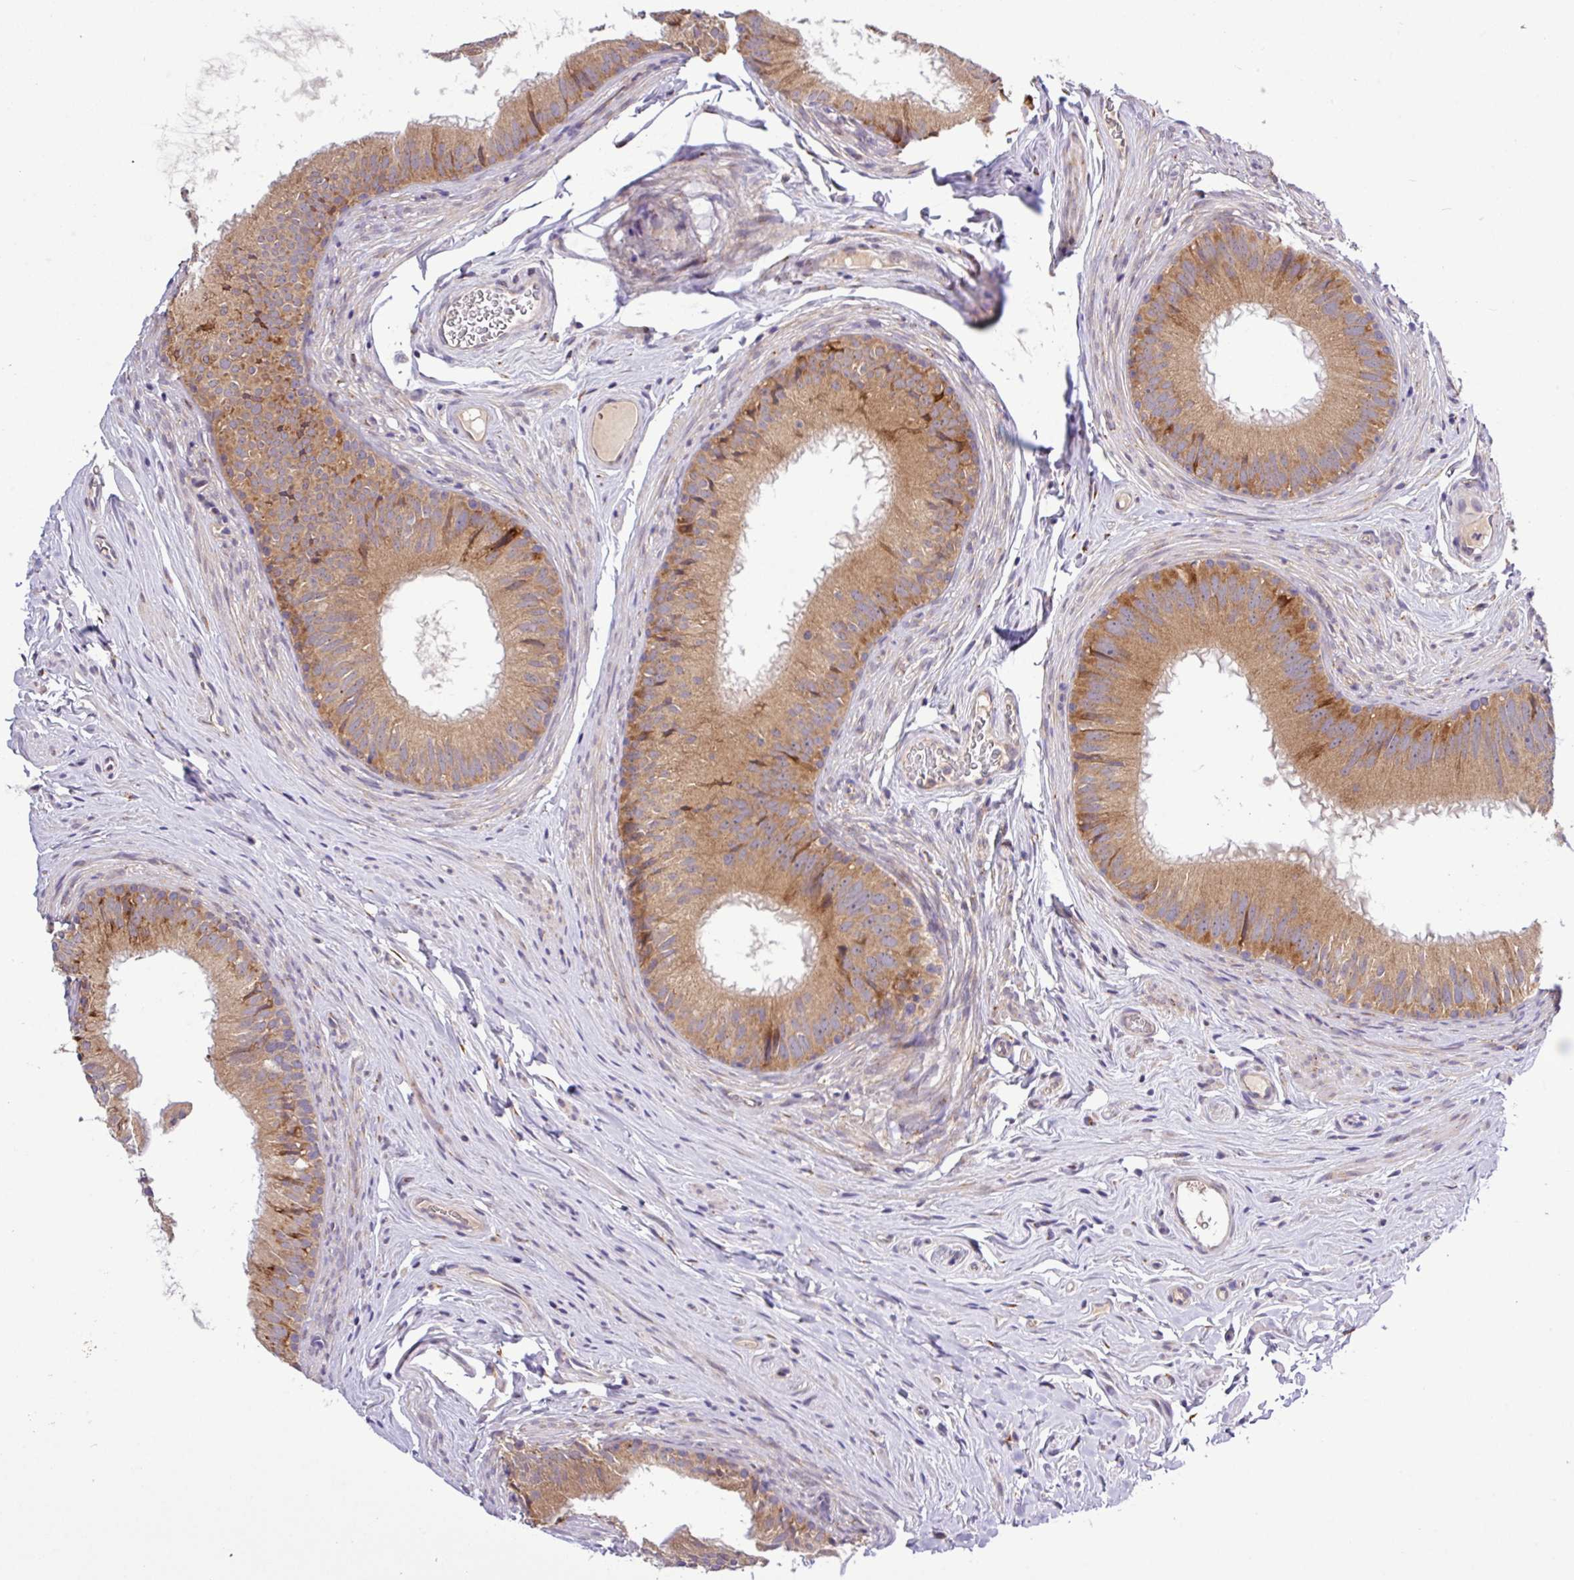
{"staining": {"intensity": "moderate", "quantity": ">75%", "location": "cytoplasmic/membranous"}, "tissue": "epididymis", "cell_type": "Glandular cells", "image_type": "normal", "snomed": [{"axis": "morphology", "description": "Normal tissue, NOS"}, {"axis": "topography", "description": "Epididymis, spermatic cord, NOS"}], "caption": "A medium amount of moderate cytoplasmic/membranous staining is identified in about >75% of glandular cells in unremarkable epididymis. The staining was performed using DAB (3,3'-diaminobenzidine), with brown indicating positive protein expression. Nuclei are stained blue with hematoxylin.", "gene": "TM2D2", "patient": {"sex": "male", "age": 25}}